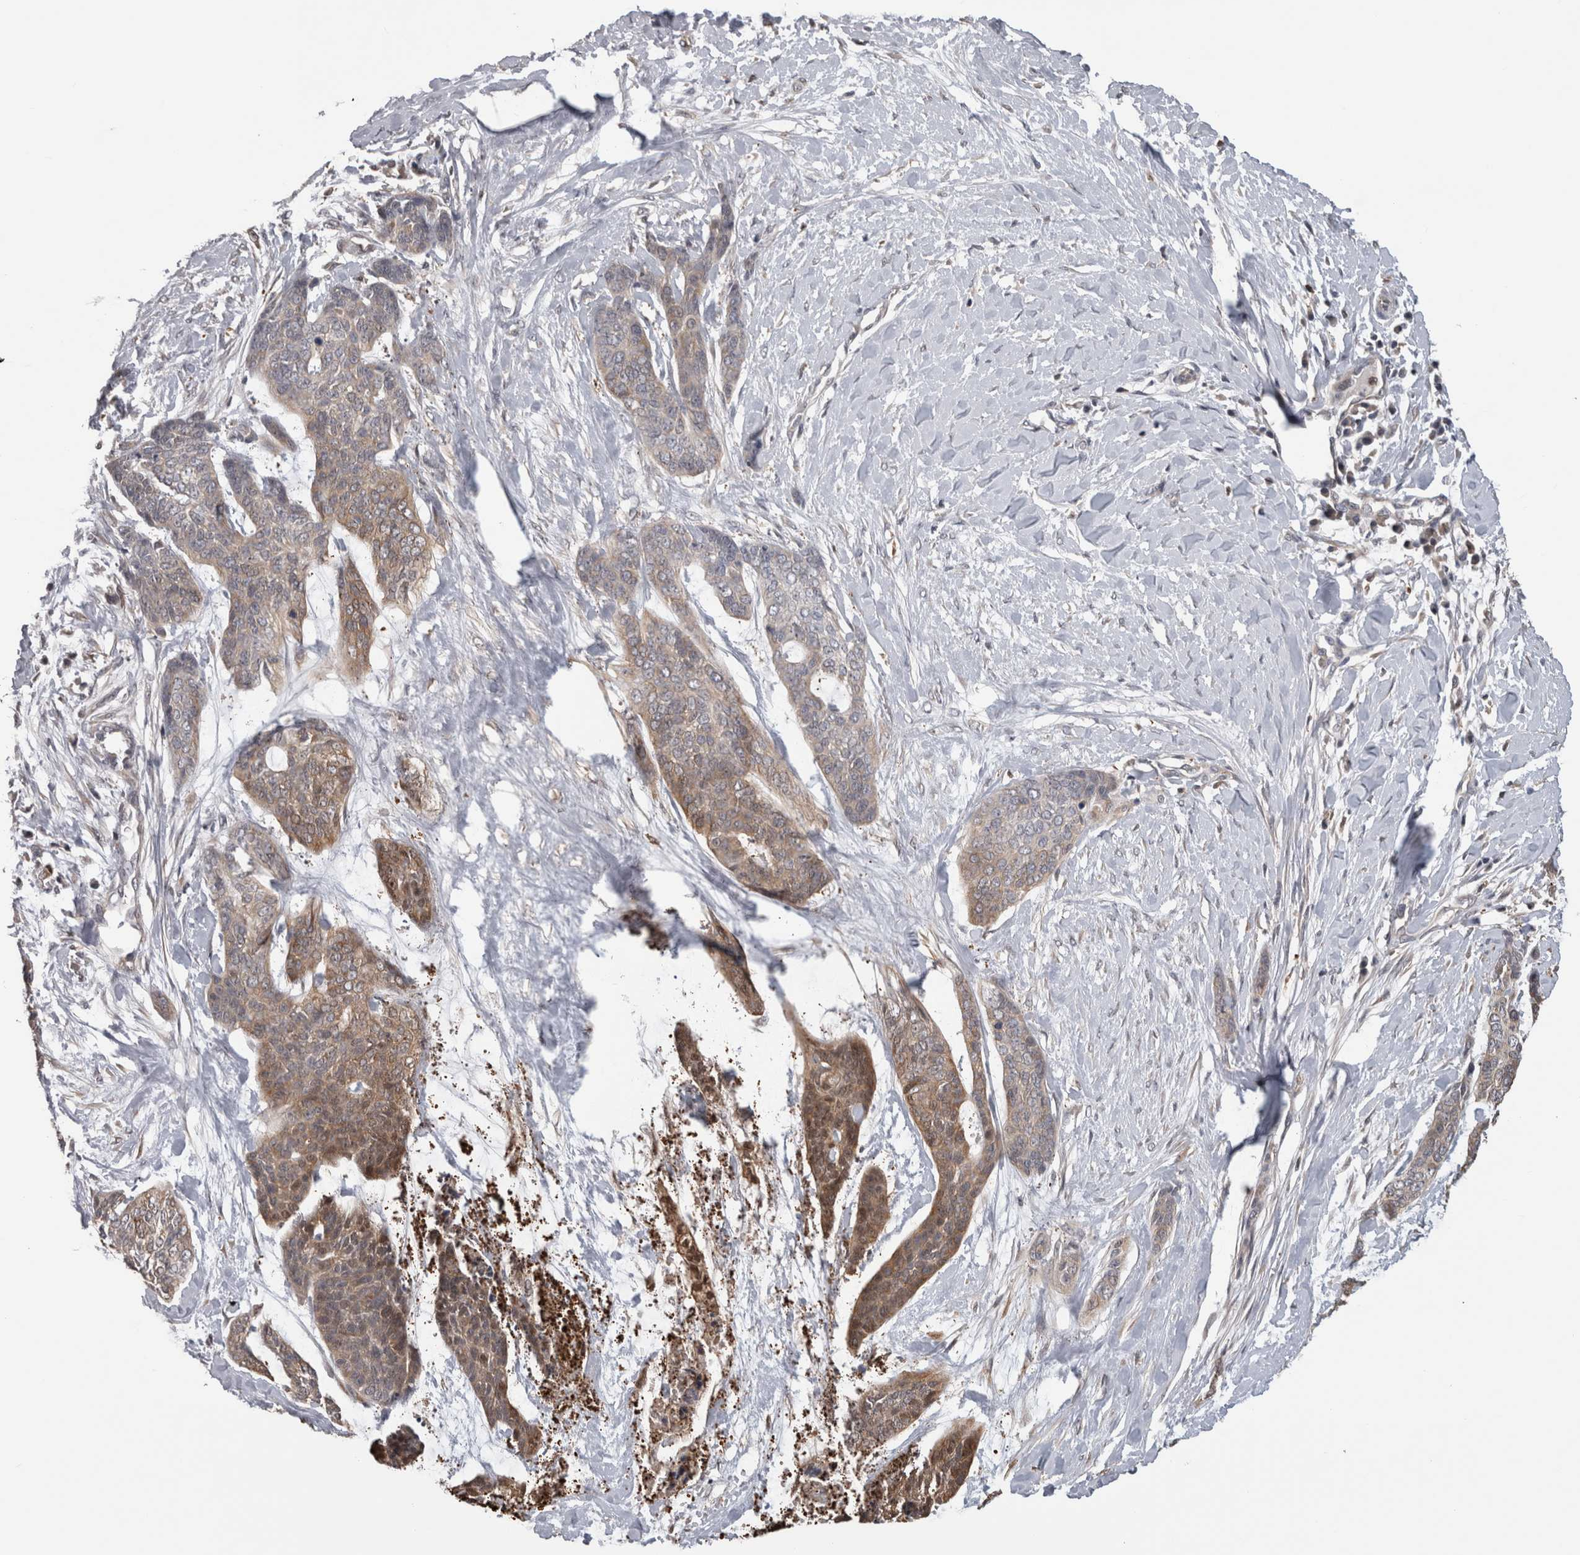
{"staining": {"intensity": "weak", "quantity": "25%-75%", "location": "cytoplasmic/membranous"}, "tissue": "skin cancer", "cell_type": "Tumor cells", "image_type": "cancer", "snomed": [{"axis": "morphology", "description": "Basal cell carcinoma"}, {"axis": "topography", "description": "Skin"}], "caption": "Skin cancer (basal cell carcinoma) stained with DAB IHC shows low levels of weak cytoplasmic/membranous positivity in approximately 25%-75% of tumor cells. The staining is performed using DAB brown chromogen to label protein expression. The nuclei are counter-stained blue using hematoxylin.", "gene": "USH1G", "patient": {"sex": "female", "age": 64}}